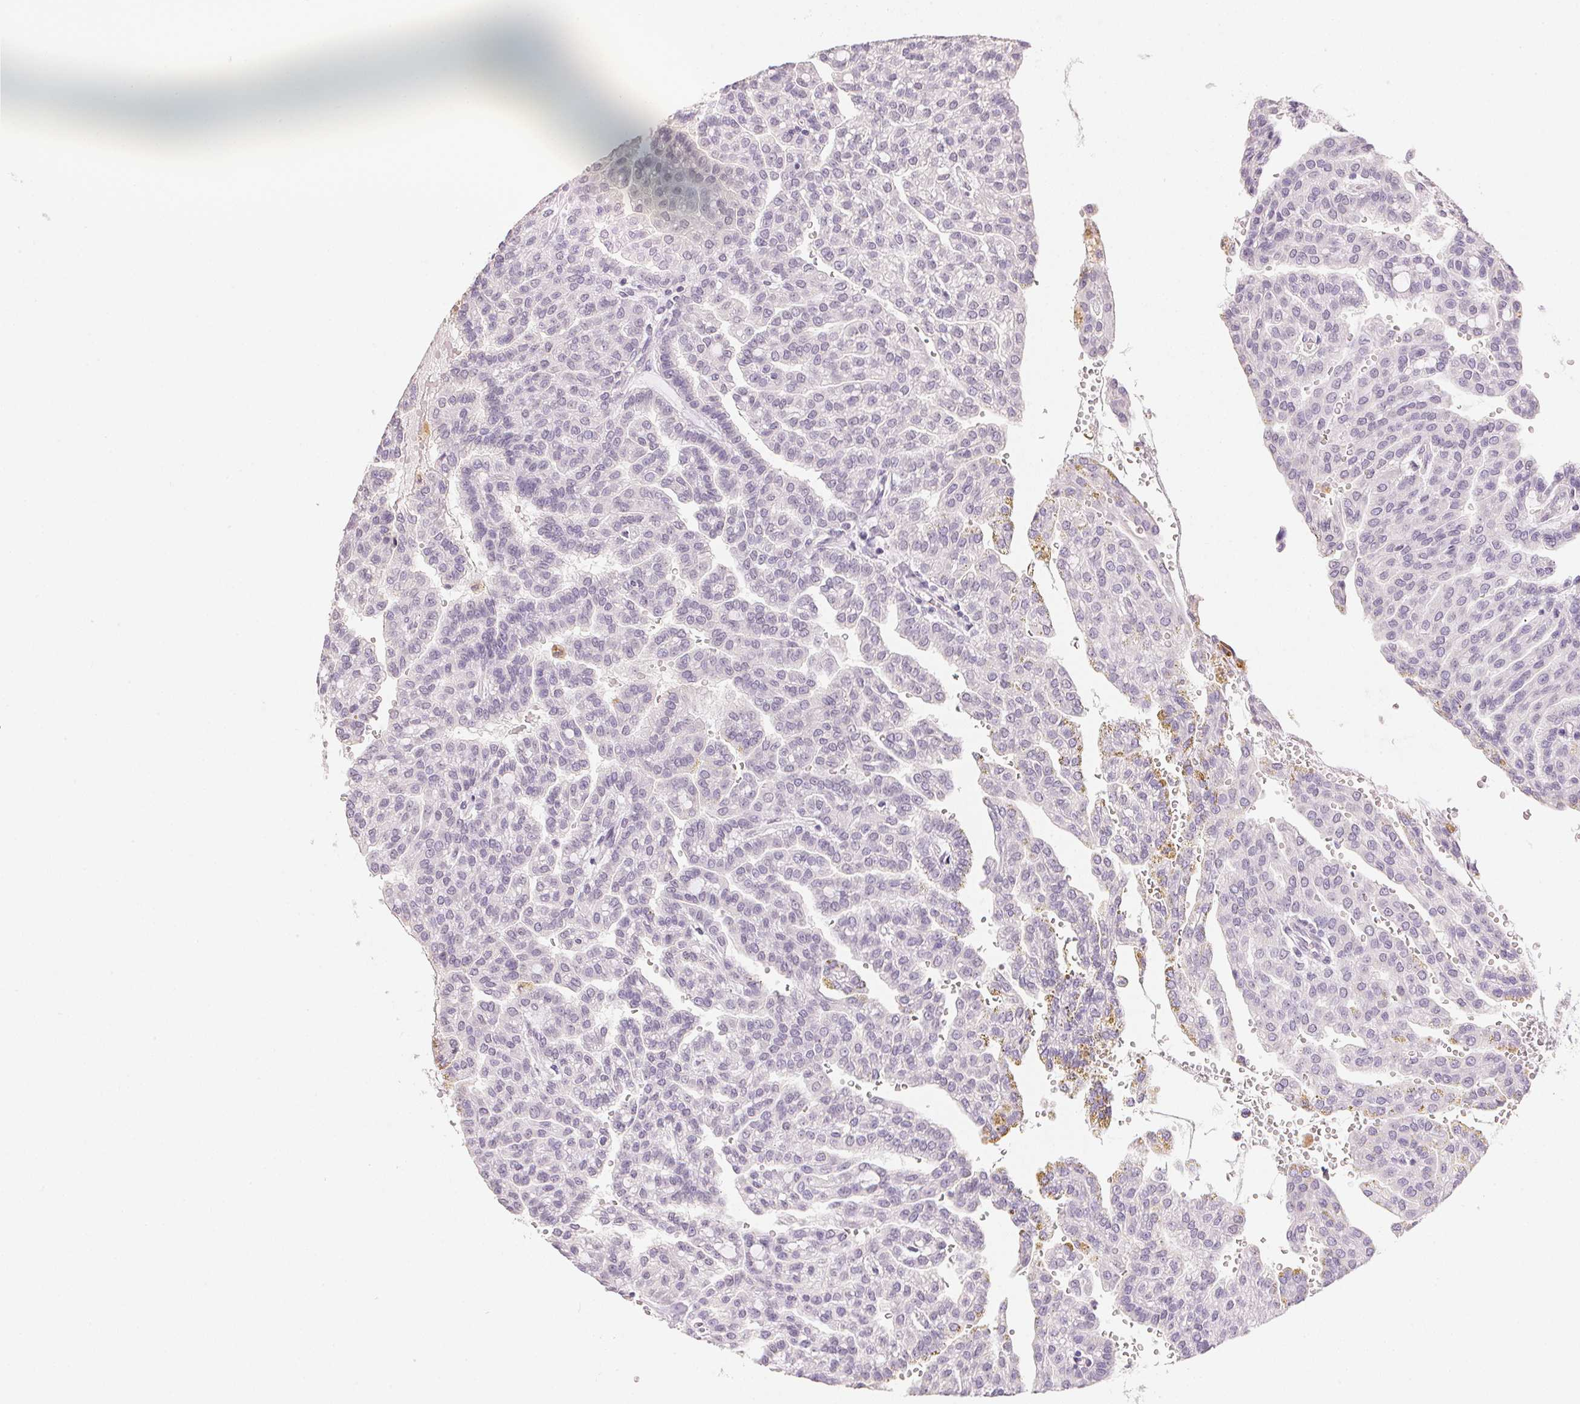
{"staining": {"intensity": "negative", "quantity": "none", "location": "none"}, "tissue": "renal cancer", "cell_type": "Tumor cells", "image_type": "cancer", "snomed": [{"axis": "morphology", "description": "Adenocarcinoma, NOS"}, {"axis": "topography", "description": "Kidney"}], "caption": "The IHC micrograph has no significant positivity in tumor cells of renal cancer tissue.", "gene": "PPY", "patient": {"sex": "male", "age": 63}}